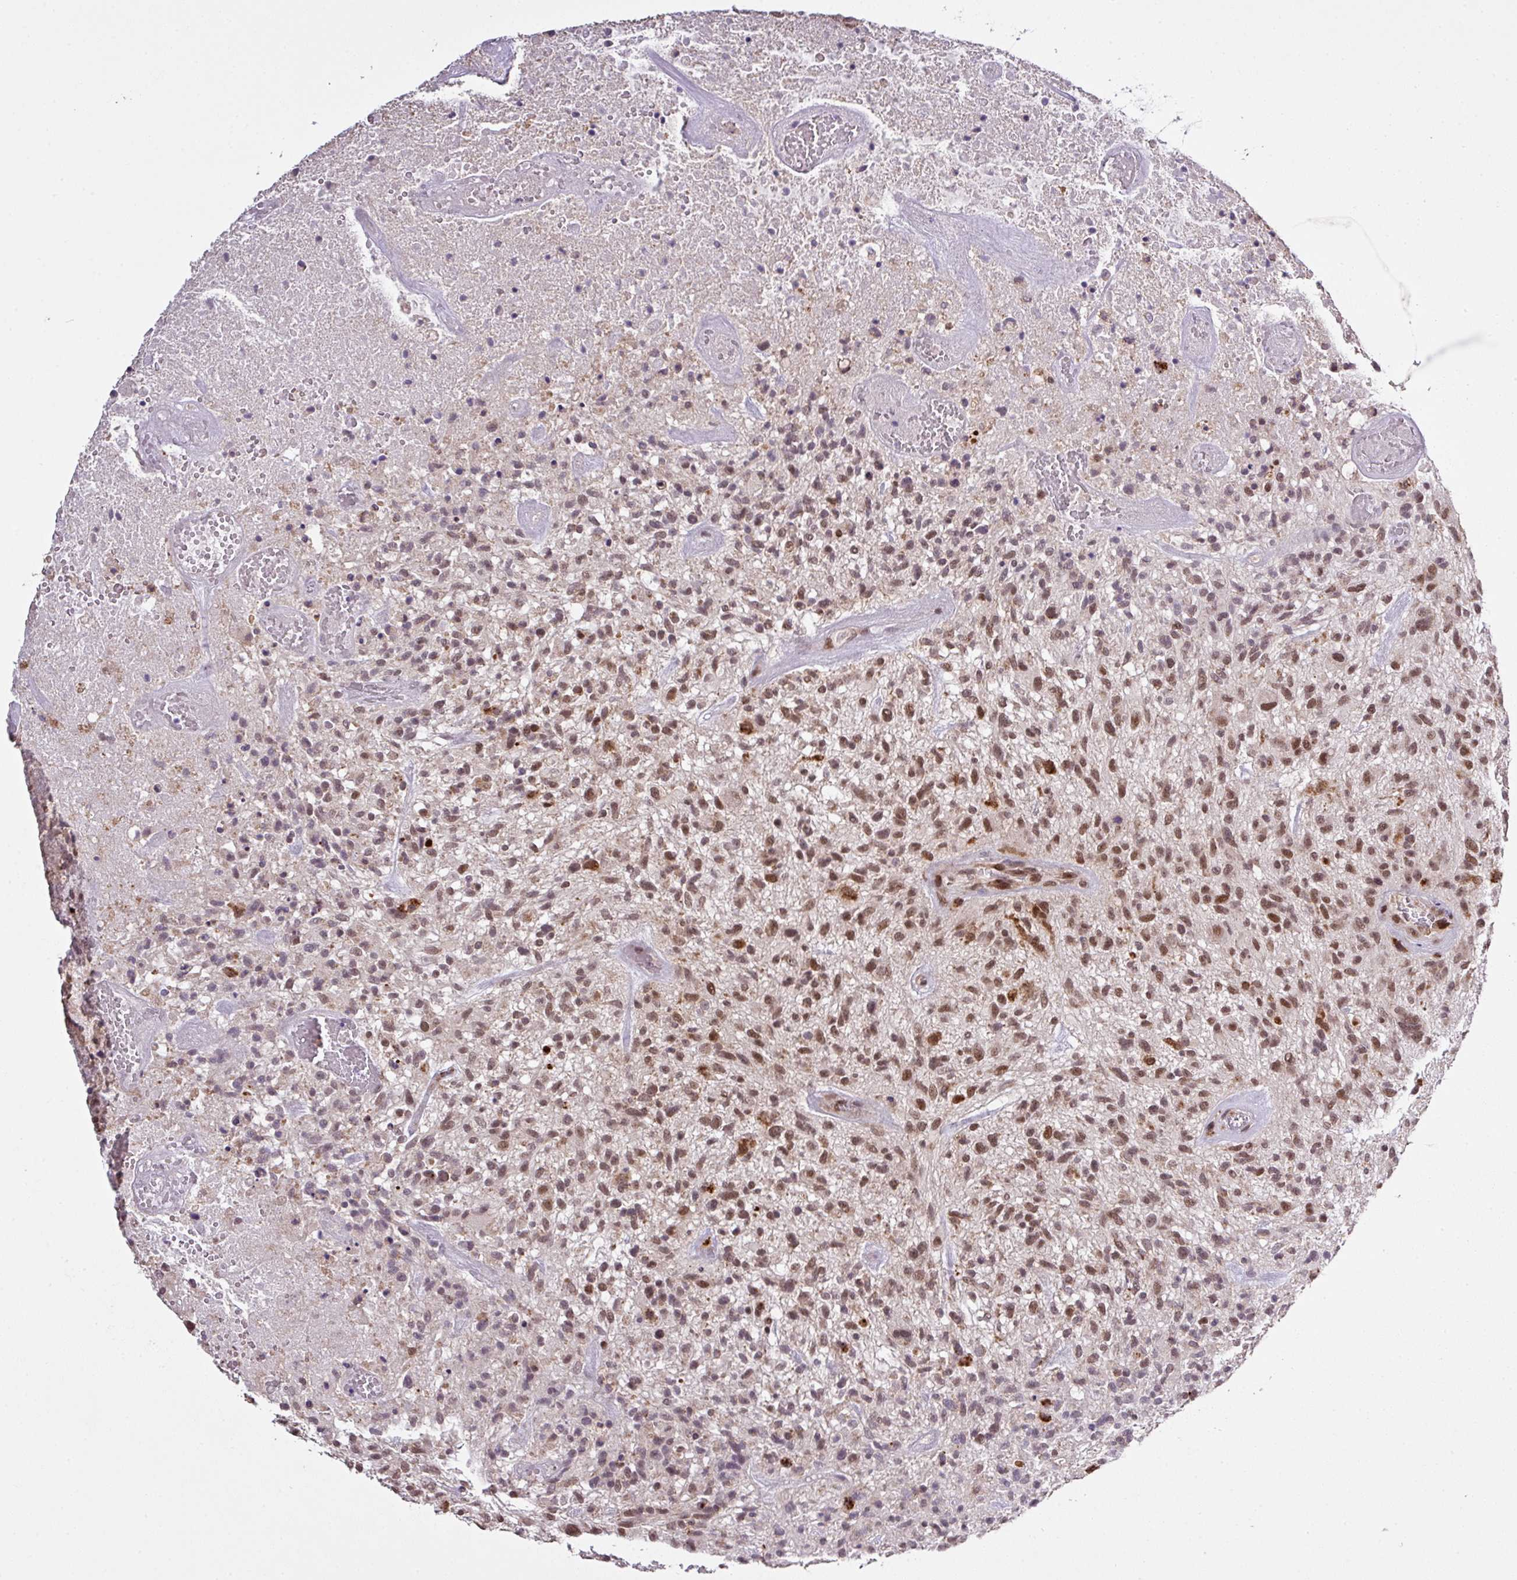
{"staining": {"intensity": "moderate", "quantity": ">75%", "location": "nuclear"}, "tissue": "glioma", "cell_type": "Tumor cells", "image_type": "cancer", "snomed": [{"axis": "morphology", "description": "Glioma, malignant, High grade"}, {"axis": "topography", "description": "Brain"}], "caption": "Human malignant glioma (high-grade) stained with a protein marker demonstrates moderate staining in tumor cells.", "gene": "SMCO4", "patient": {"sex": "male", "age": 47}}